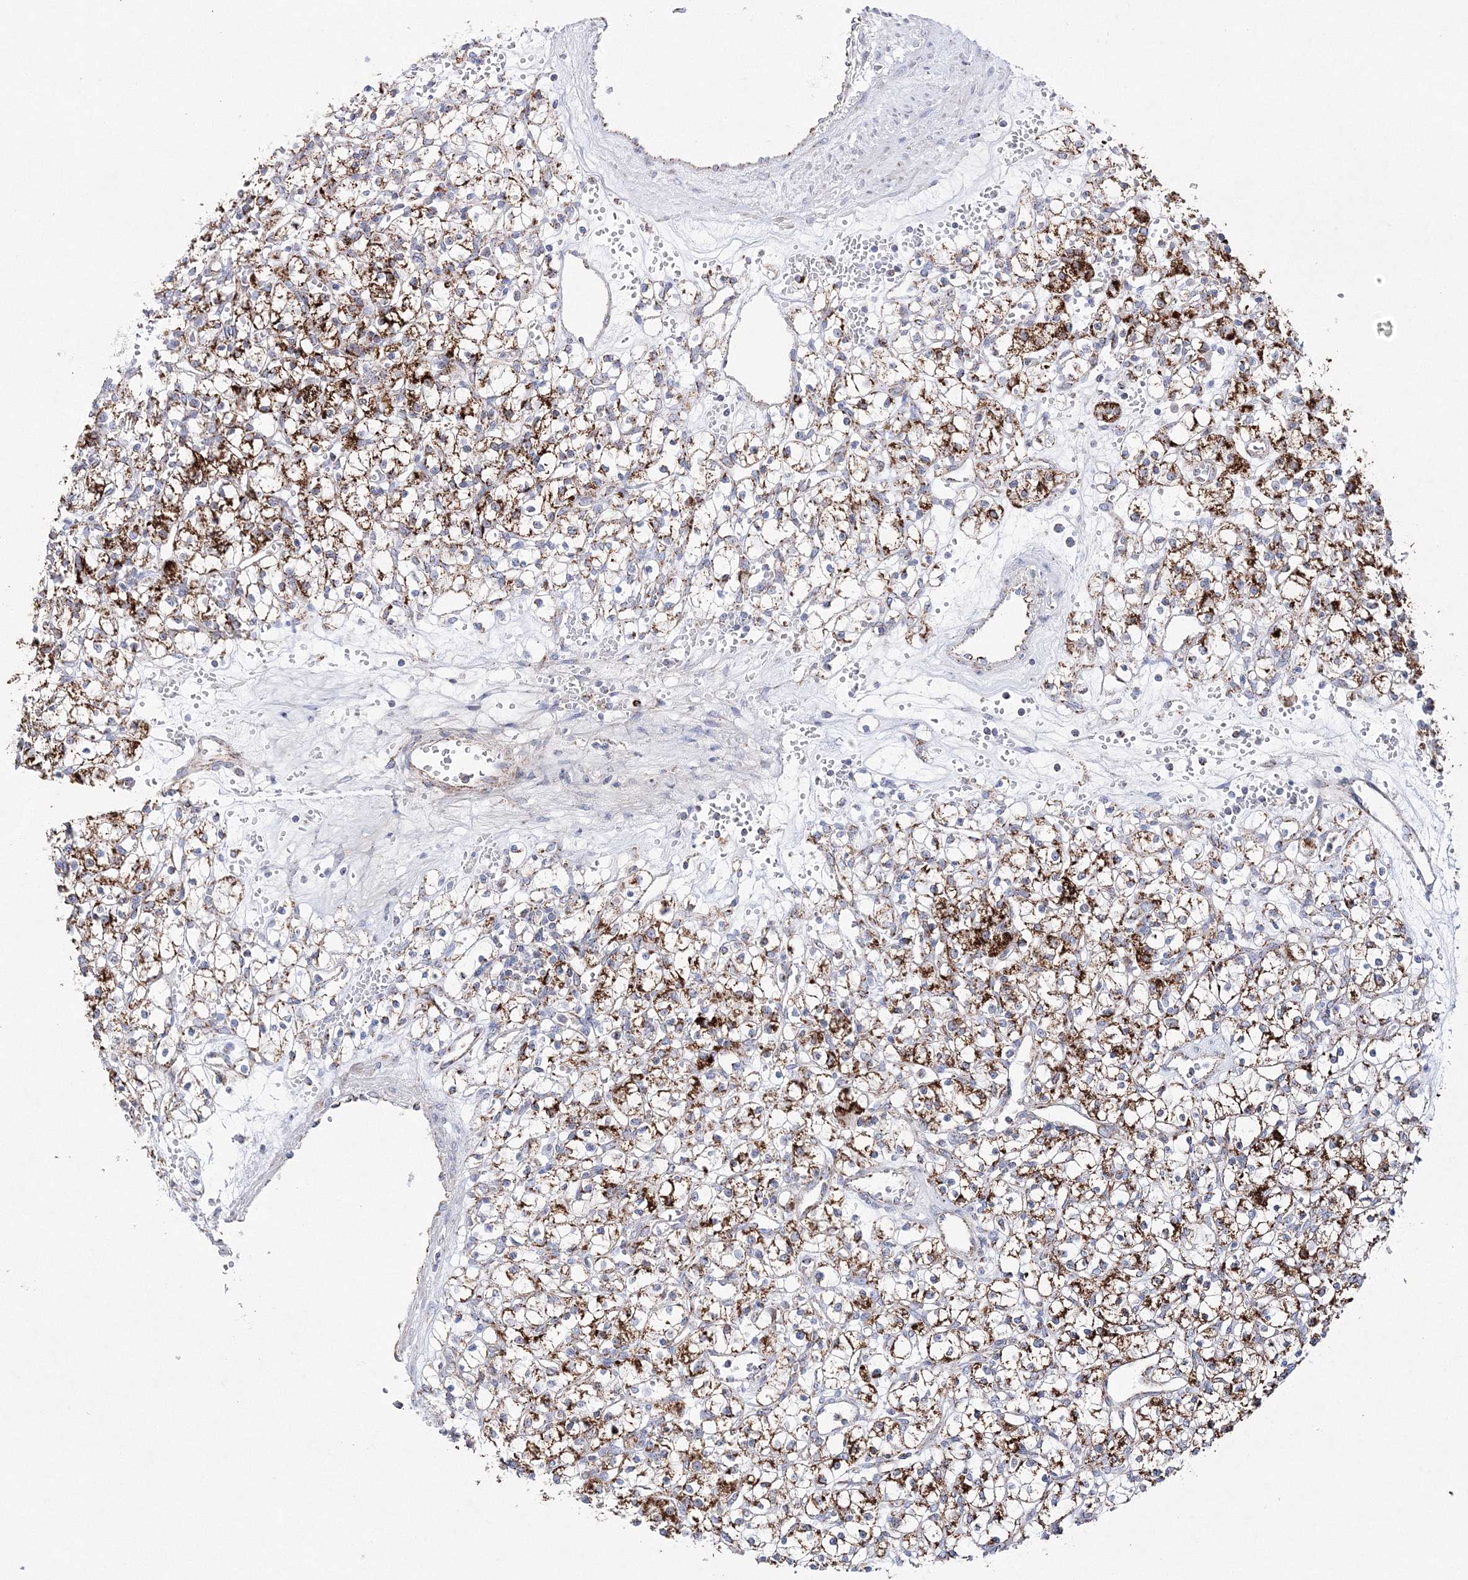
{"staining": {"intensity": "strong", "quantity": ">75%", "location": "cytoplasmic/membranous"}, "tissue": "renal cancer", "cell_type": "Tumor cells", "image_type": "cancer", "snomed": [{"axis": "morphology", "description": "Adenocarcinoma, NOS"}, {"axis": "topography", "description": "Kidney"}], "caption": "Approximately >75% of tumor cells in renal cancer (adenocarcinoma) reveal strong cytoplasmic/membranous protein positivity as visualized by brown immunohistochemical staining.", "gene": "HIBCH", "patient": {"sex": "female", "age": 59}}